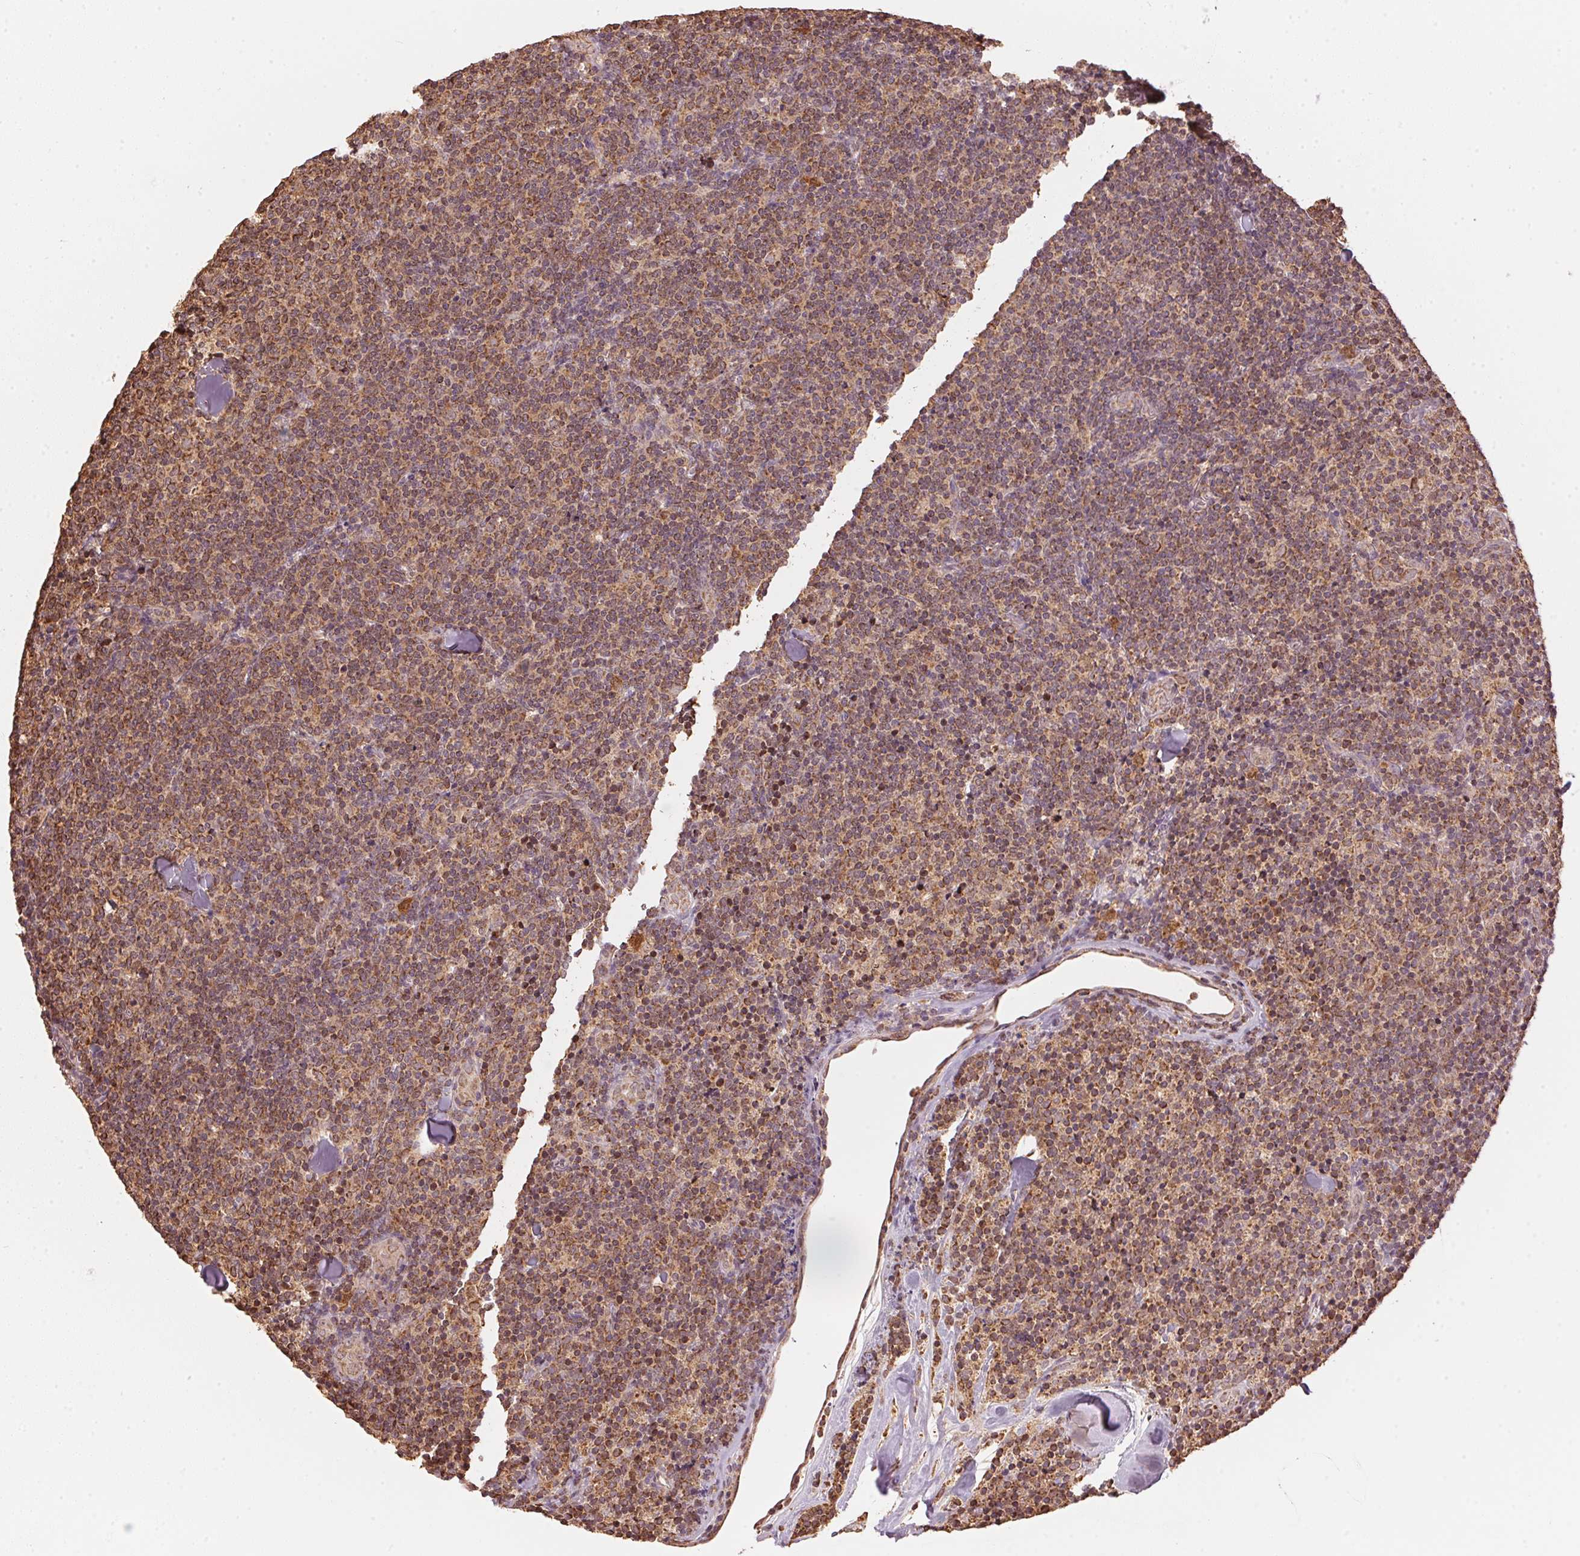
{"staining": {"intensity": "moderate", "quantity": ">75%", "location": "cytoplasmic/membranous"}, "tissue": "lymphoma", "cell_type": "Tumor cells", "image_type": "cancer", "snomed": [{"axis": "morphology", "description": "Malignant lymphoma, non-Hodgkin's type, Low grade"}, {"axis": "topography", "description": "Lymph node"}], "caption": "Tumor cells show moderate cytoplasmic/membranous expression in approximately >75% of cells in low-grade malignant lymphoma, non-Hodgkin's type. (Brightfield microscopy of DAB IHC at high magnification).", "gene": "ARHGAP6", "patient": {"sex": "female", "age": 56}}